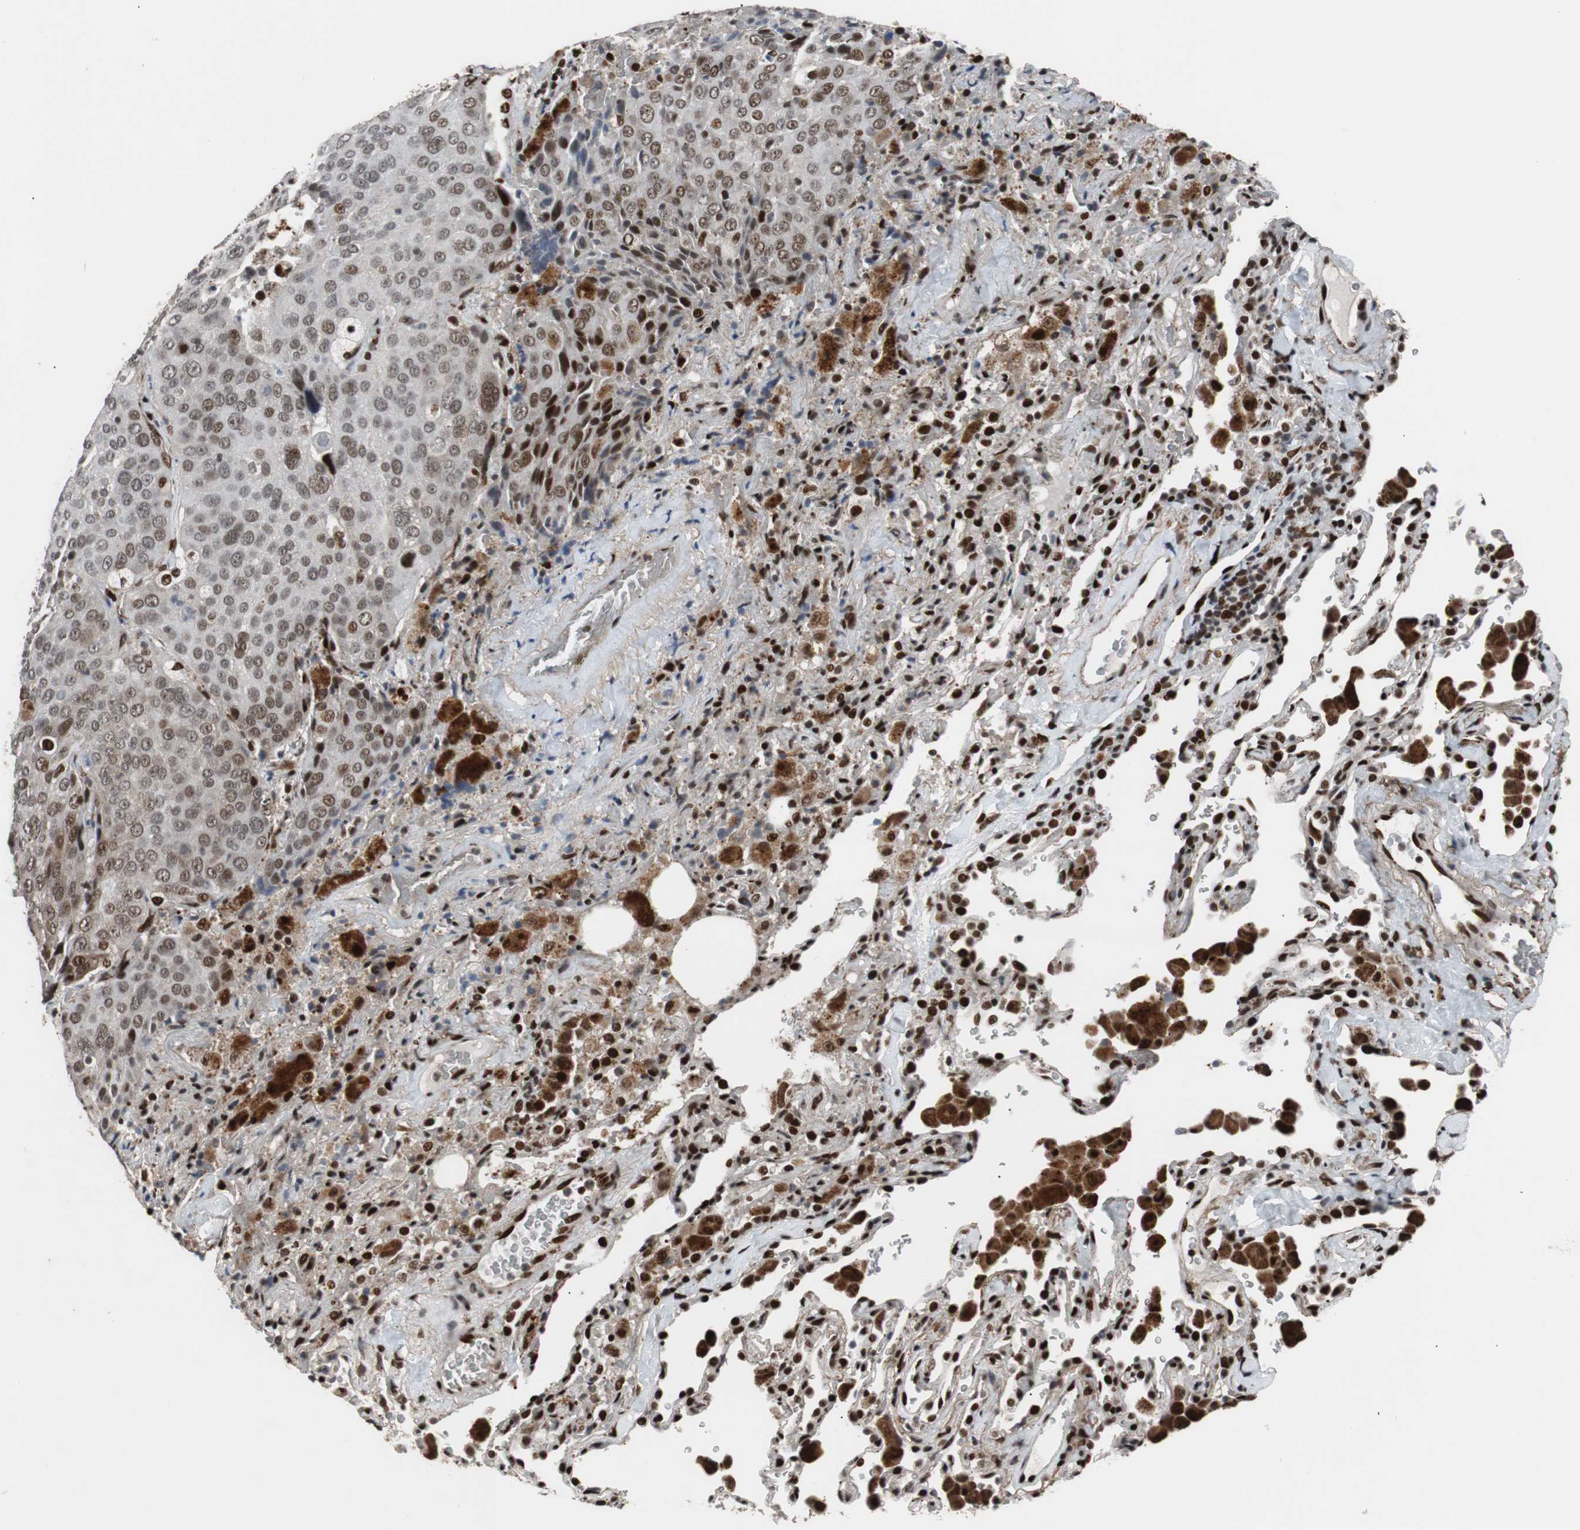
{"staining": {"intensity": "moderate", "quantity": "25%-75%", "location": "nuclear"}, "tissue": "lung cancer", "cell_type": "Tumor cells", "image_type": "cancer", "snomed": [{"axis": "morphology", "description": "Squamous cell carcinoma, NOS"}, {"axis": "topography", "description": "Lung"}], "caption": "Brown immunohistochemical staining in lung cancer (squamous cell carcinoma) reveals moderate nuclear expression in approximately 25%-75% of tumor cells. (IHC, brightfield microscopy, high magnification).", "gene": "NBL1", "patient": {"sex": "male", "age": 54}}